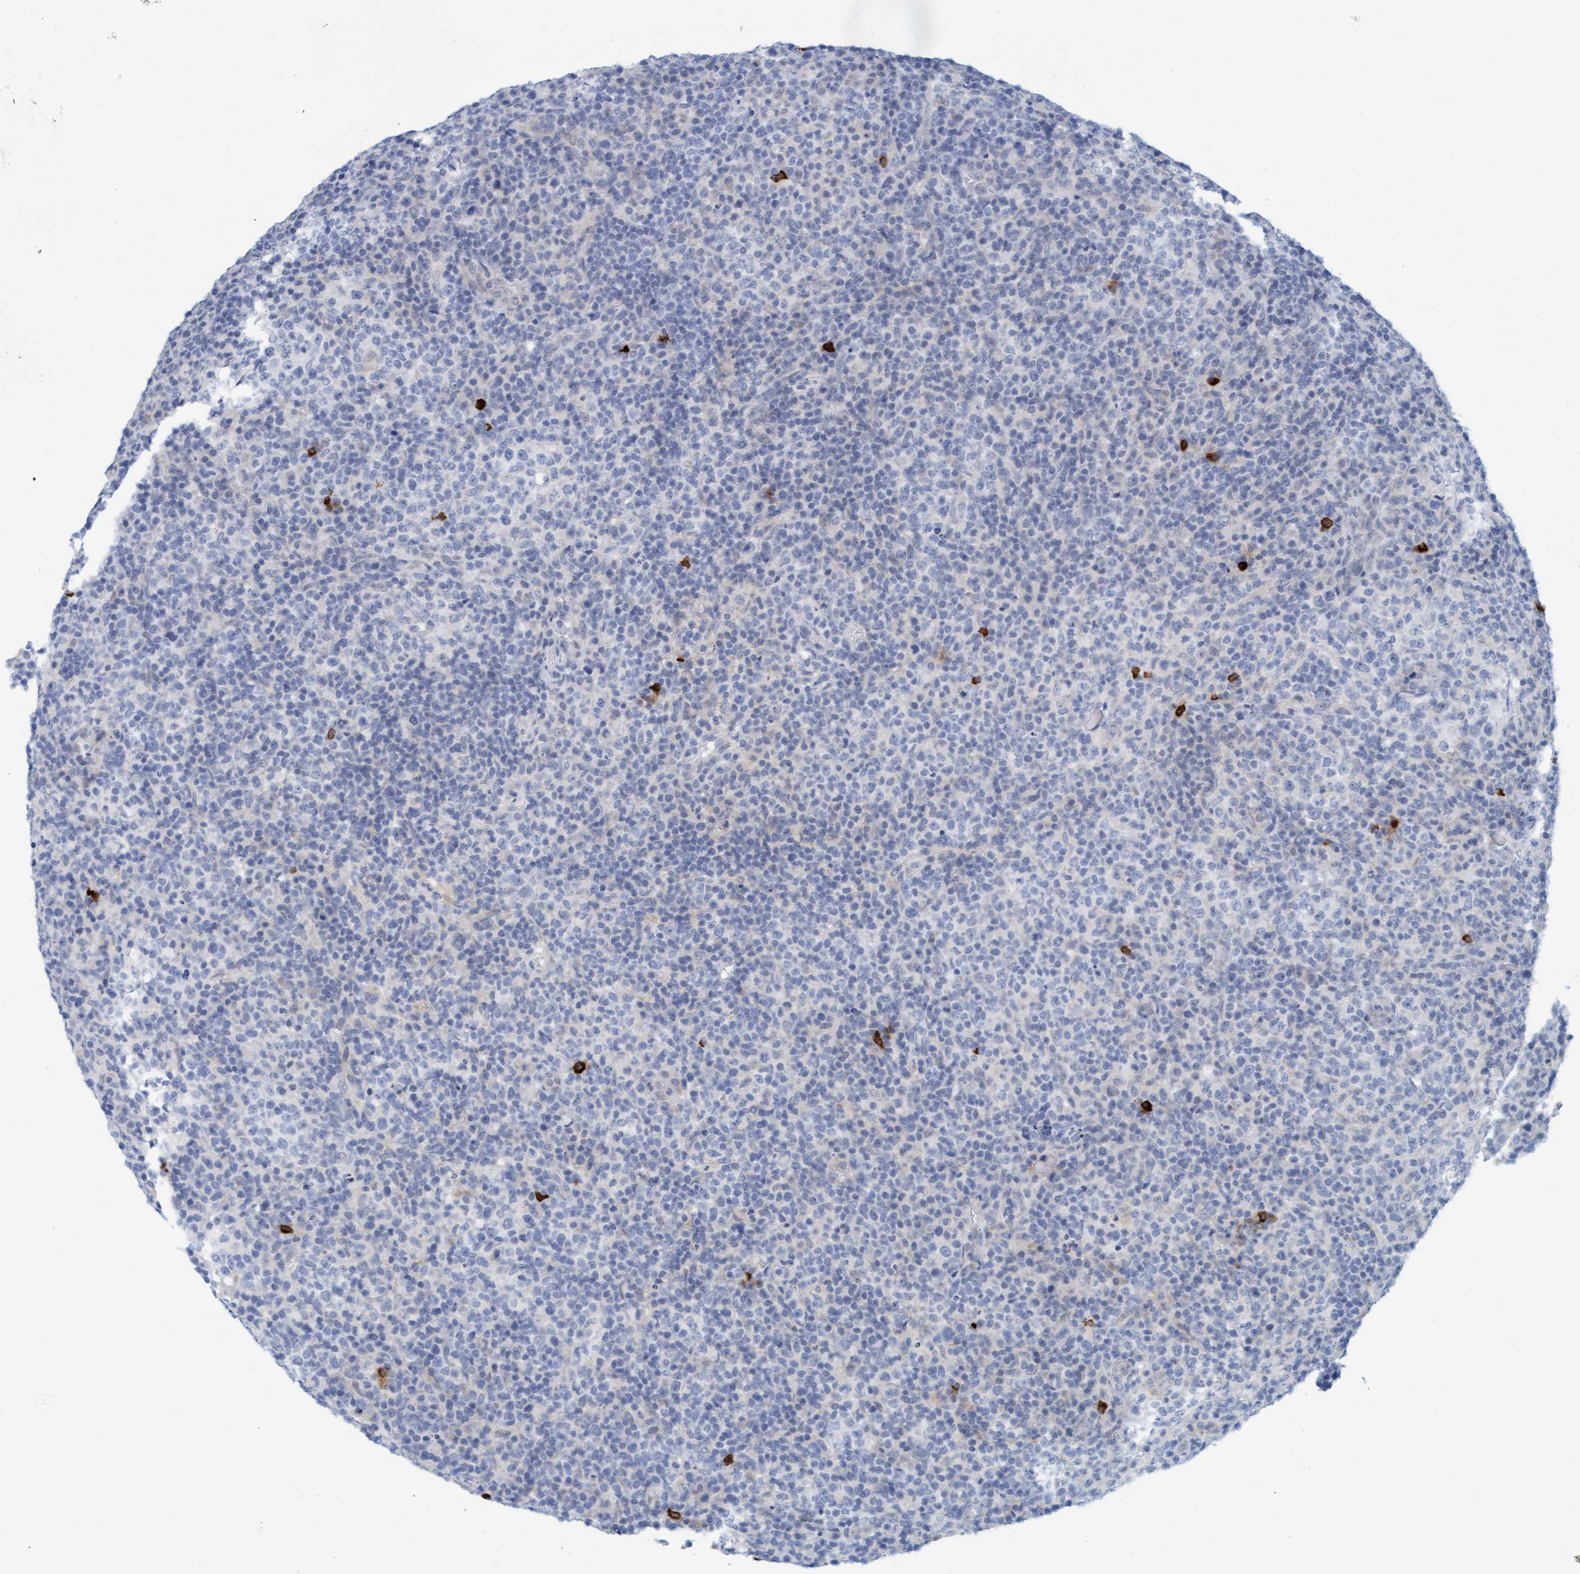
{"staining": {"intensity": "negative", "quantity": "none", "location": "none"}, "tissue": "lymphoma", "cell_type": "Tumor cells", "image_type": "cancer", "snomed": [{"axis": "morphology", "description": "Malignant lymphoma, non-Hodgkin's type, High grade"}, {"axis": "topography", "description": "Lymph node"}], "caption": "Tumor cells show no significant protein staining in lymphoma. (DAB IHC visualized using brightfield microscopy, high magnification).", "gene": "CPA3", "patient": {"sex": "female", "age": 76}}